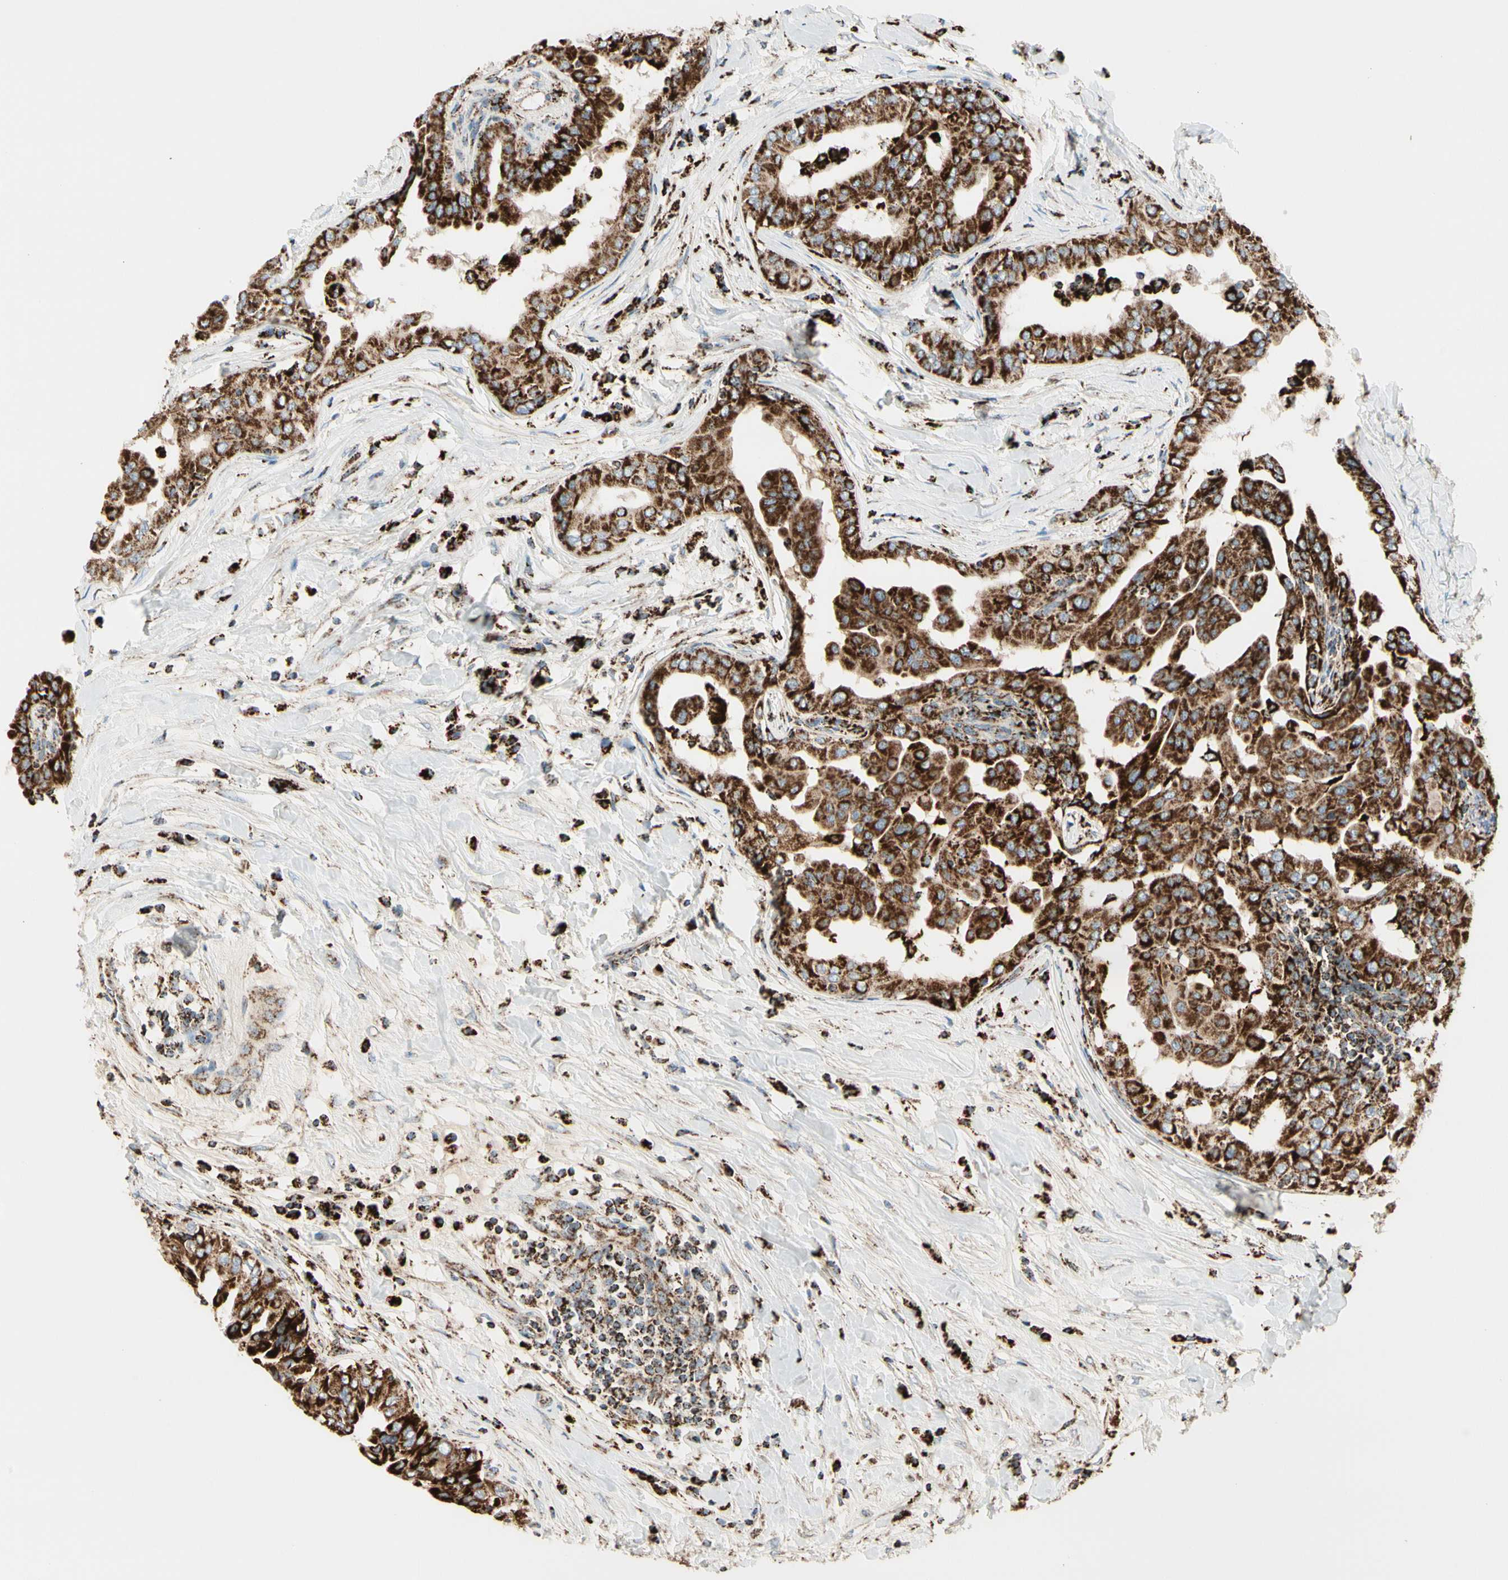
{"staining": {"intensity": "strong", "quantity": ">75%", "location": "cytoplasmic/membranous"}, "tissue": "thyroid cancer", "cell_type": "Tumor cells", "image_type": "cancer", "snomed": [{"axis": "morphology", "description": "Papillary adenocarcinoma, NOS"}, {"axis": "topography", "description": "Thyroid gland"}], "caption": "Immunohistochemical staining of thyroid cancer reveals high levels of strong cytoplasmic/membranous protein positivity in approximately >75% of tumor cells.", "gene": "ME2", "patient": {"sex": "male", "age": 33}}